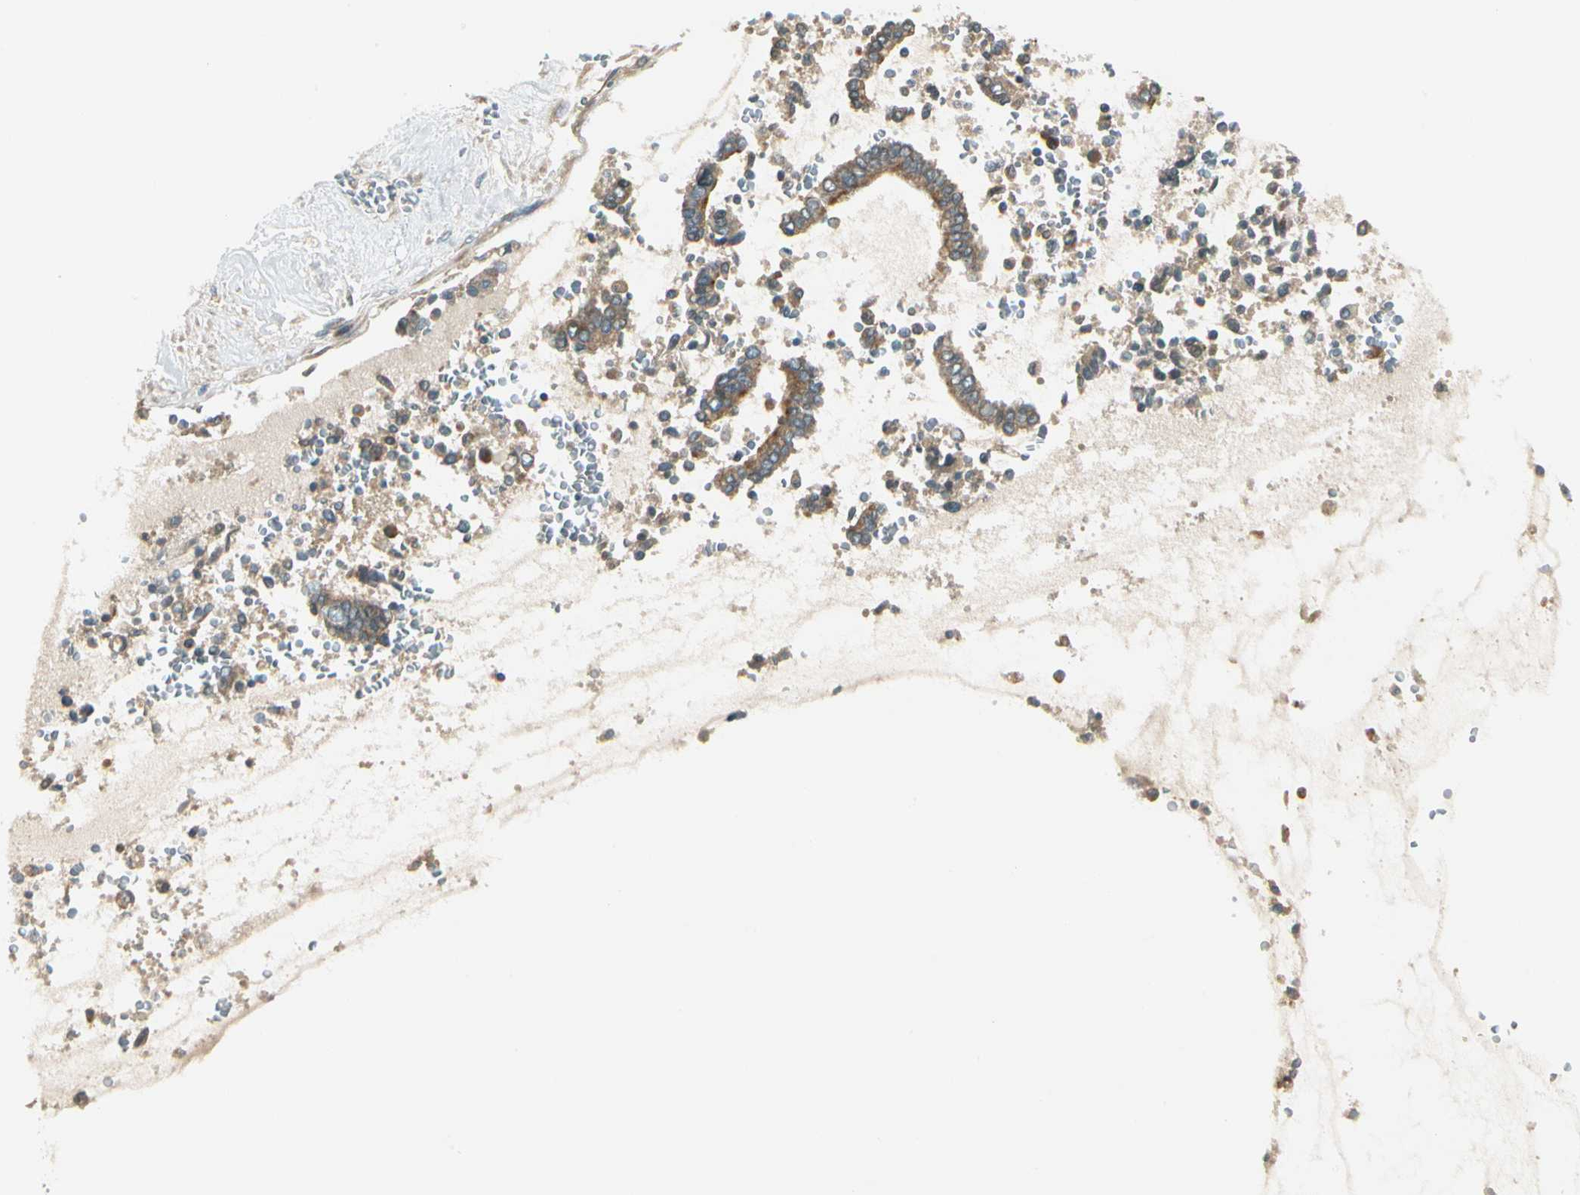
{"staining": {"intensity": "strong", "quantity": ">75%", "location": "cytoplasmic/membranous"}, "tissue": "cervical cancer", "cell_type": "Tumor cells", "image_type": "cancer", "snomed": [{"axis": "morphology", "description": "Adenocarcinoma, NOS"}, {"axis": "topography", "description": "Cervix"}], "caption": "Brown immunohistochemical staining in cervical cancer (adenocarcinoma) exhibits strong cytoplasmic/membranous staining in approximately >75% of tumor cells.", "gene": "BNIP1", "patient": {"sex": "female", "age": 44}}